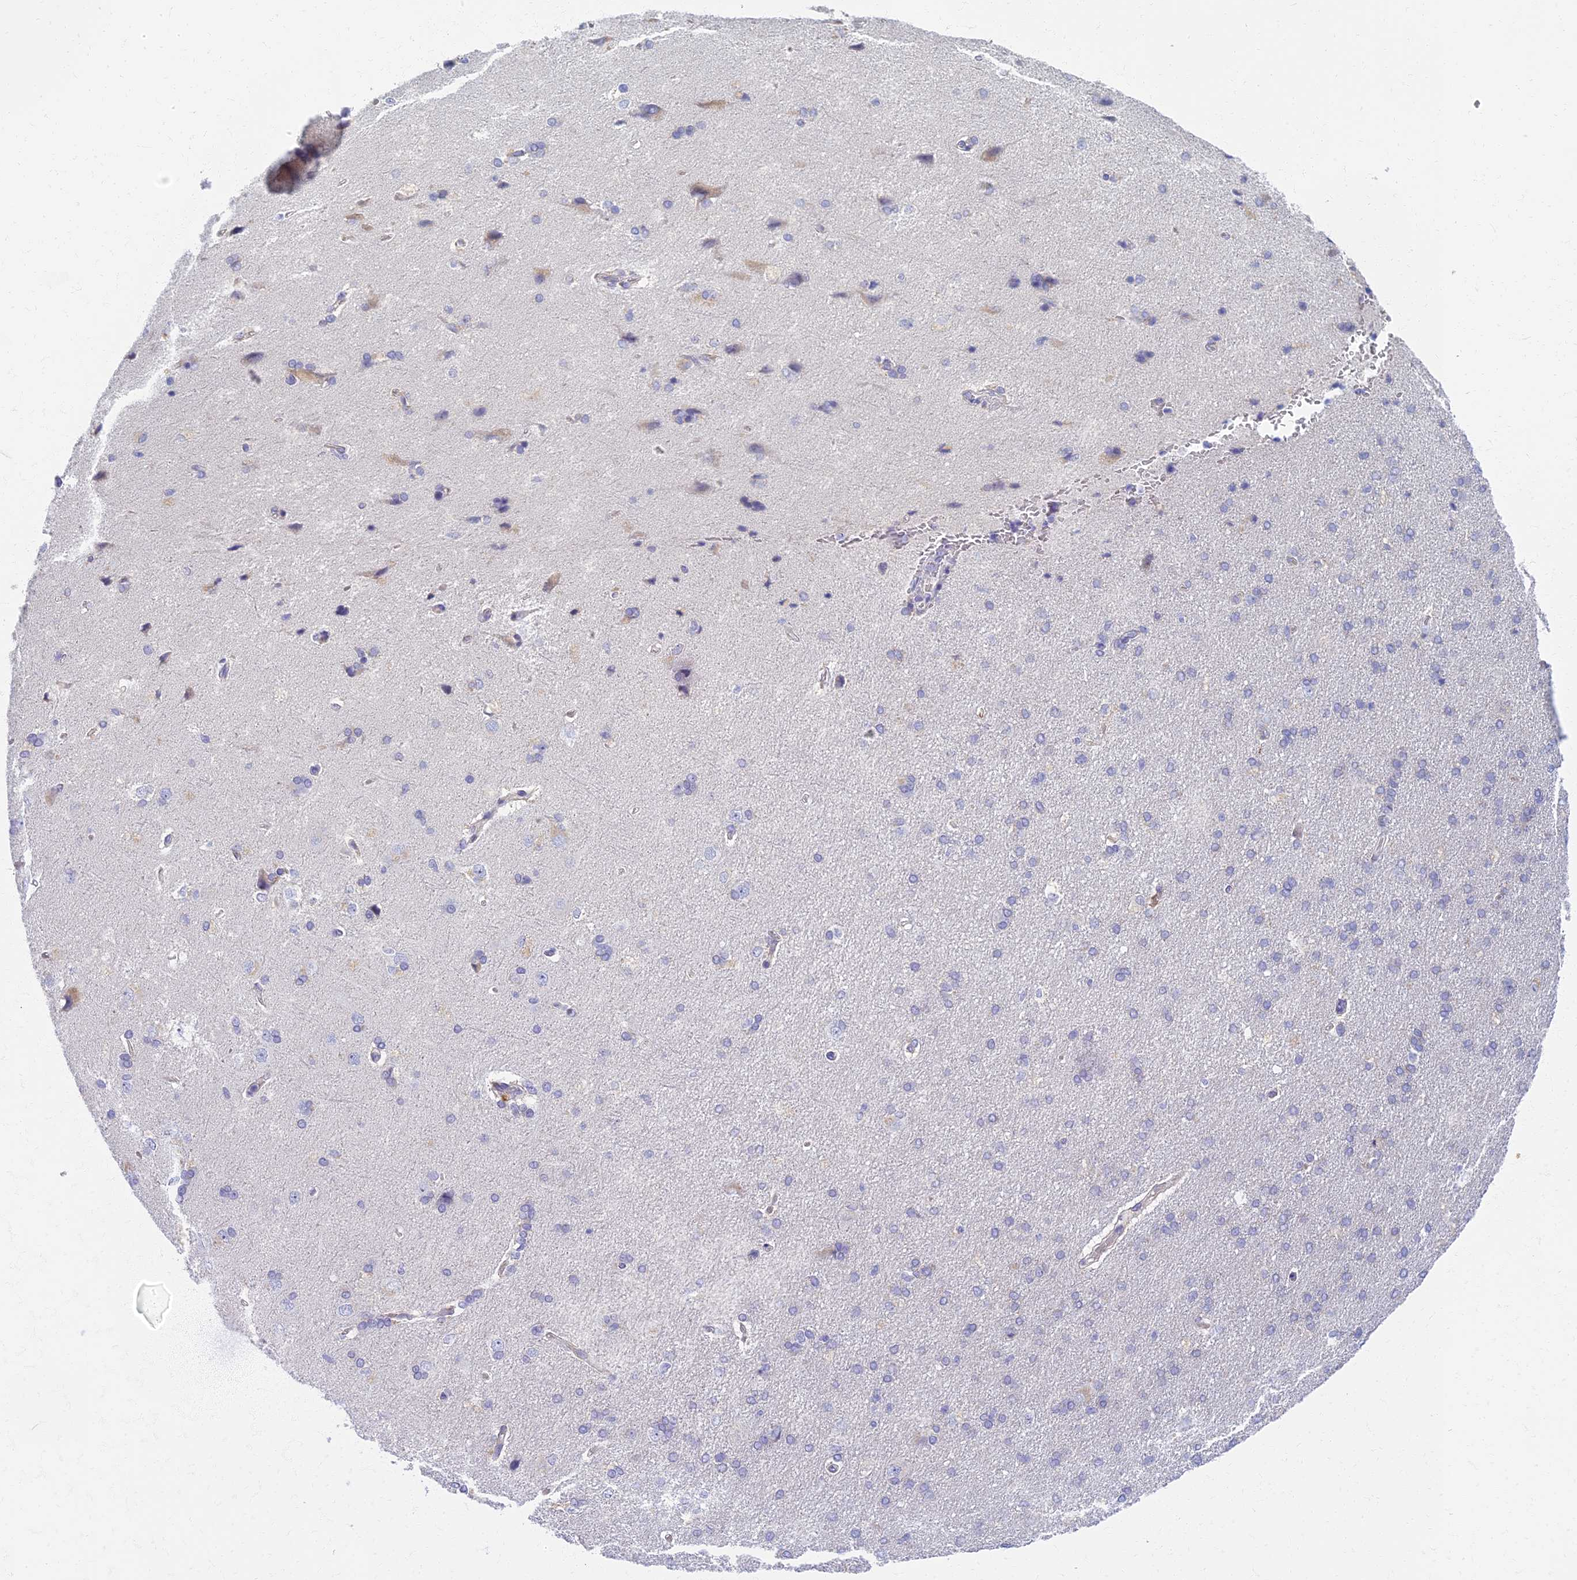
{"staining": {"intensity": "negative", "quantity": "none", "location": "none"}, "tissue": "cerebral cortex", "cell_type": "Endothelial cells", "image_type": "normal", "snomed": [{"axis": "morphology", "description": "Normal tissue, NOS"}, {"axis": "topography", "description": "Cerebral cortex"}], "caption": "Immunohistochemistry of unremarkable human cerebral cortex displays no staining in endothelial cells.", "gene": "AP4E1", "patient": {"sex": "male", "age": 62}}